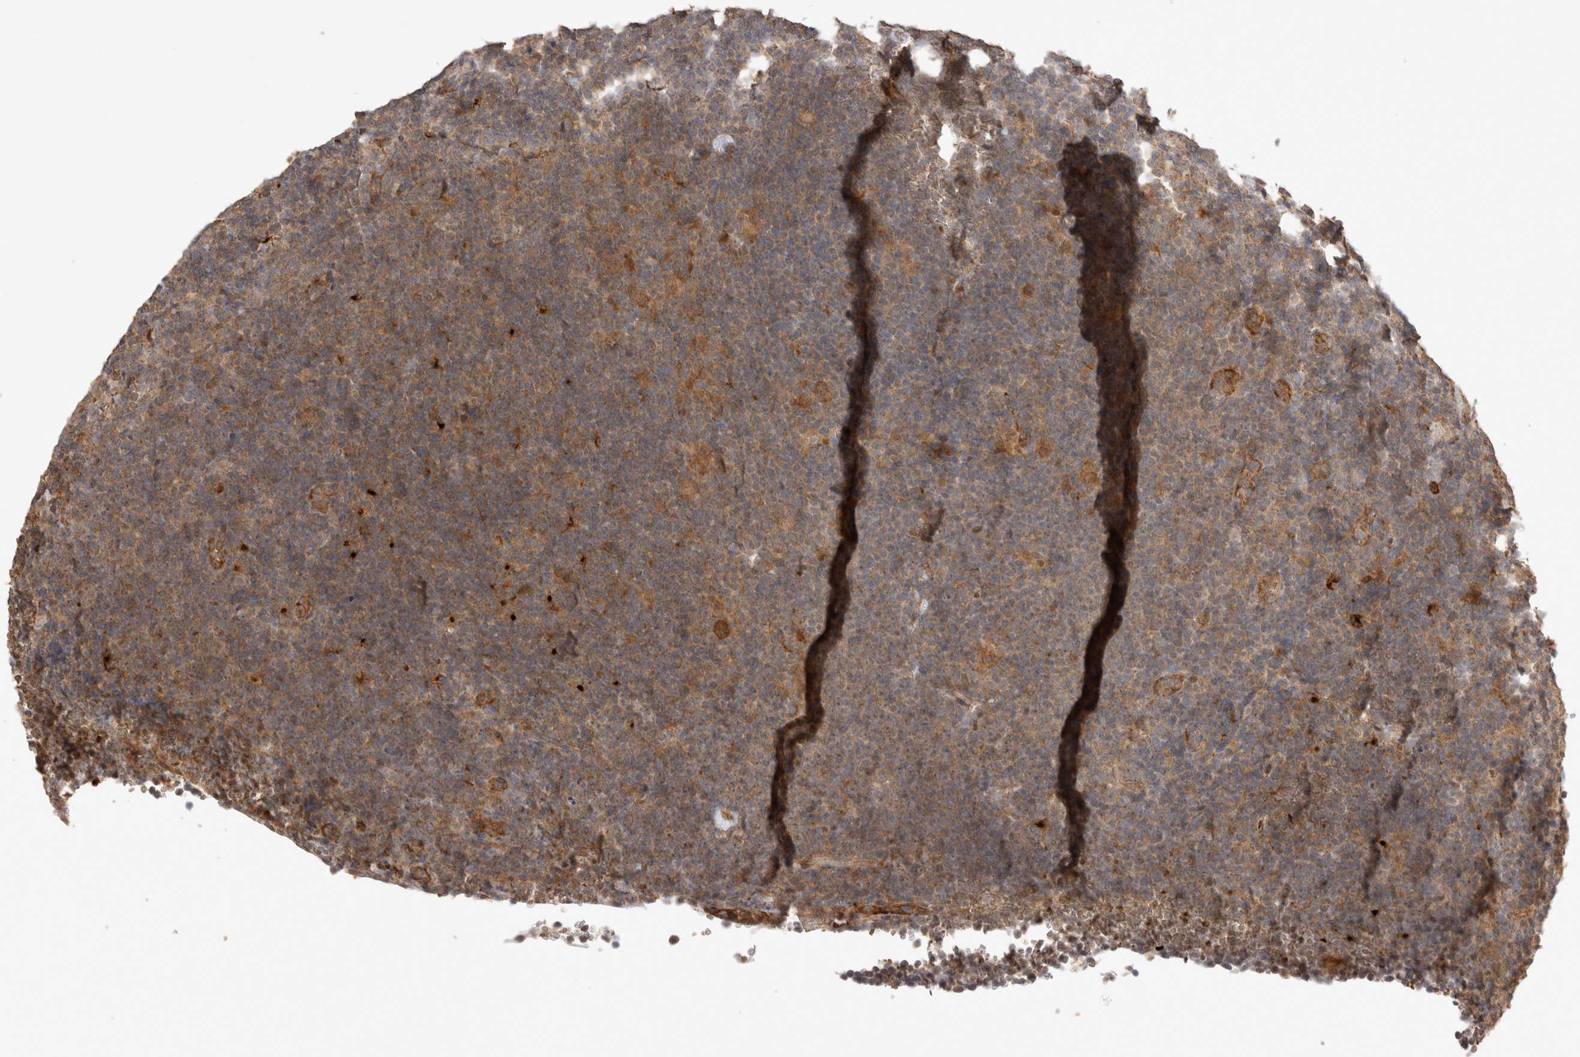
{"staining": {"intensity": "moderate", "quantity": ">75%", "location": "cytoplasmic/membranous"}, "tissue": "lymphoma", "cell_type": "Tumor cells", "image_type": "cancer", "snomed": [{"axis": "morphology", "description": "Hodgkin's disease, NOS"}, {"axis": "topography", "description": "Lymph node"}], "caption": "Immunohistochemical staining of human lymphoma reveals moderate cytoplasmic/membranous protein staining in approximately >75% of tumor cells. (DAB (3,3'-diaminobenzidine) = brown stain, brightfield microscopy at high magnification).", "gene": "FAM221A", "patient": {"sex": "female", "age": 57}}